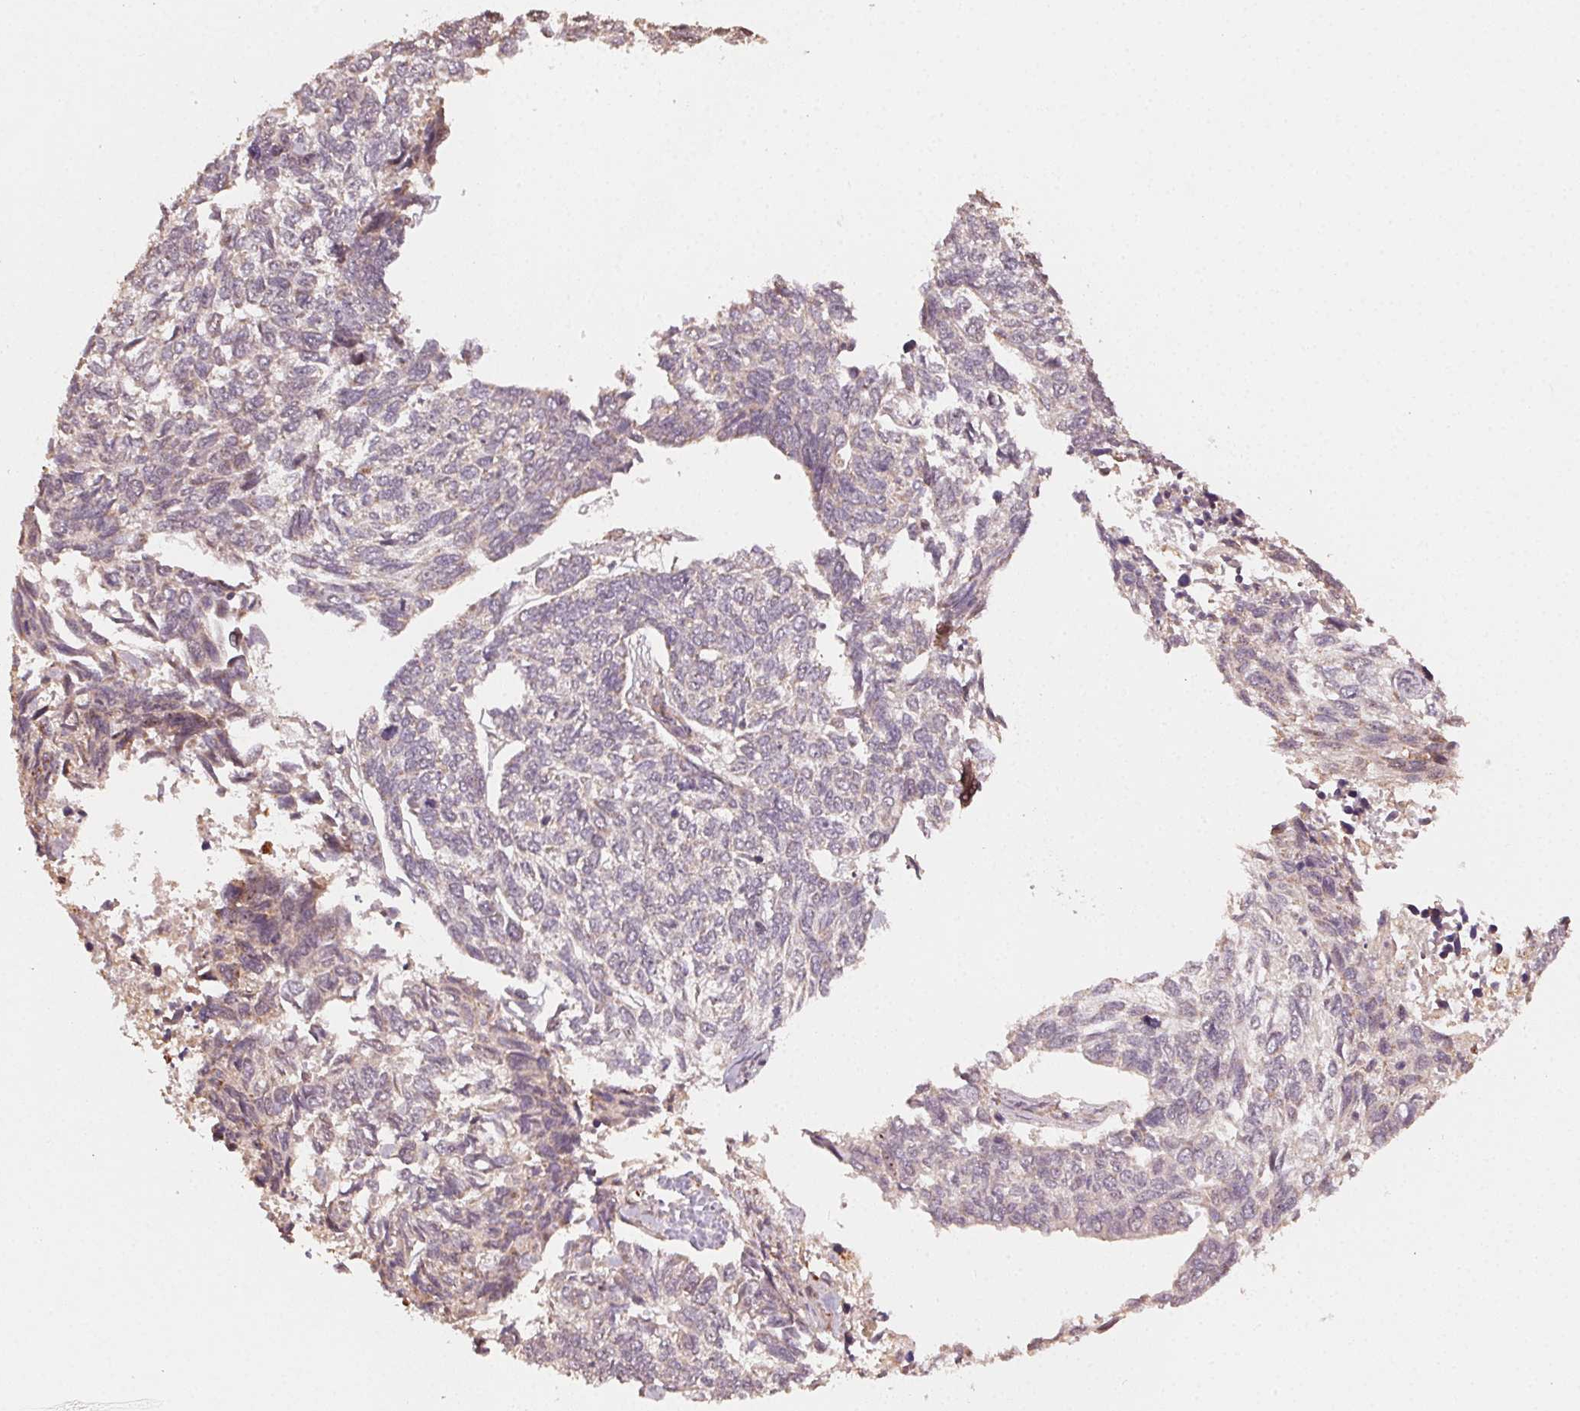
{"staining": {"intensity": "negative", "quantity": "none", "location": "none"}, "tissue": "skin cancer", "cell_type": "Tumor cells", "image_type": "cancer", "snomed": [{"axis": "morphology", "description": "Basal cell carcinoma"}, {"axis": "topography", "description": "Skin"}], "caption": "Immunohistochemical staining of human skin cancer (basal cell carcinoma) exhibits no significant positivity in tumor cells.", "gene": "WBP2", "patient": {"sex": "female", "age": 65}}